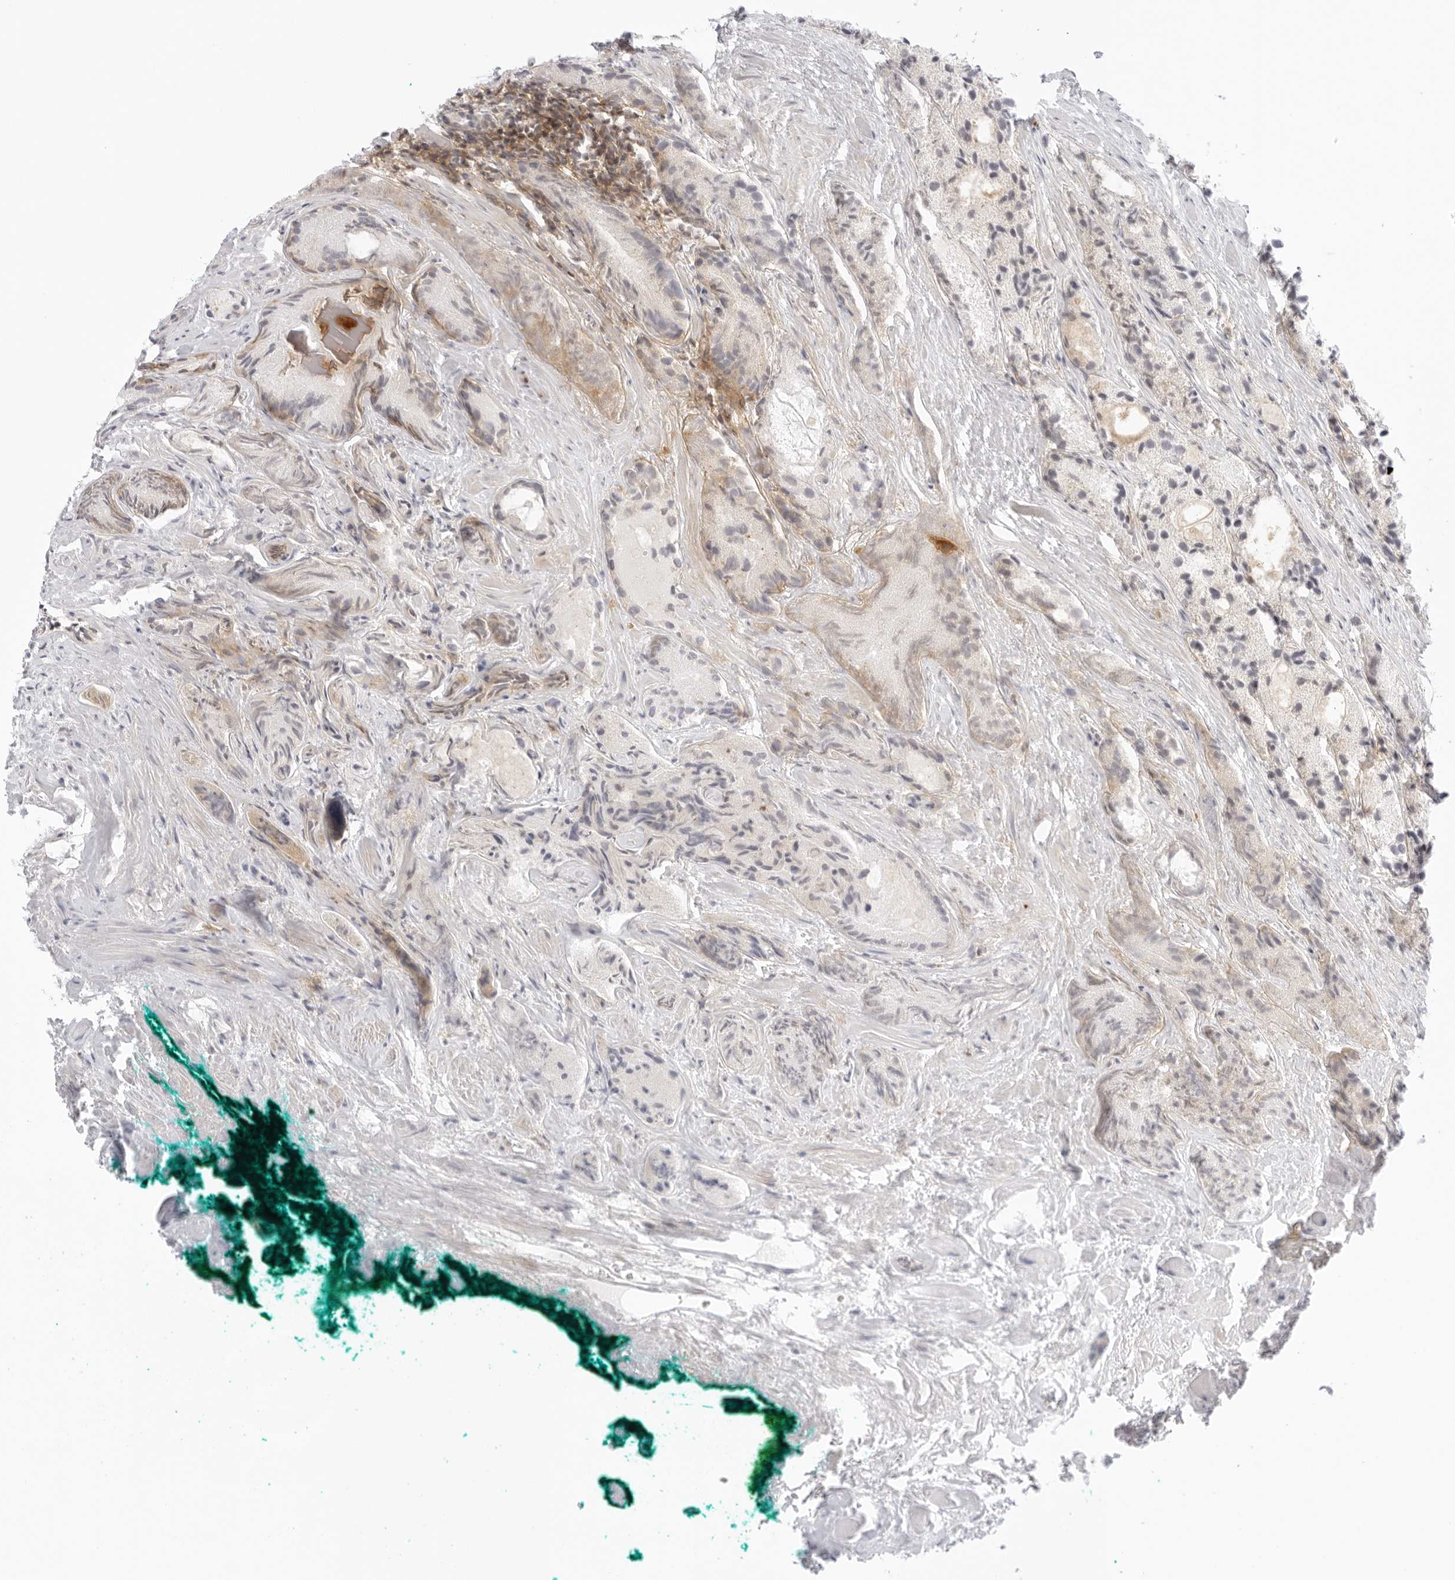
{"staining": {"intensity": "weak", "quantity": "<25%", "location": "cytoplasmic/membranous"}, "tissue": "prostate cancer", "cell_type": "Tumor cells", "image_type": "cancer", "snomed": [{"axis": "morphology", "description": "Adenocarcinoma, Low grade"}, {"axis": "topography", "description": "Prostate"}], "caption": "Tumor cells show no significant expression in prostate cancer (low-grade adenocarcinoma).", "gene": "TNFRSF14", "patient": {"sex": "male", "age": 62}}